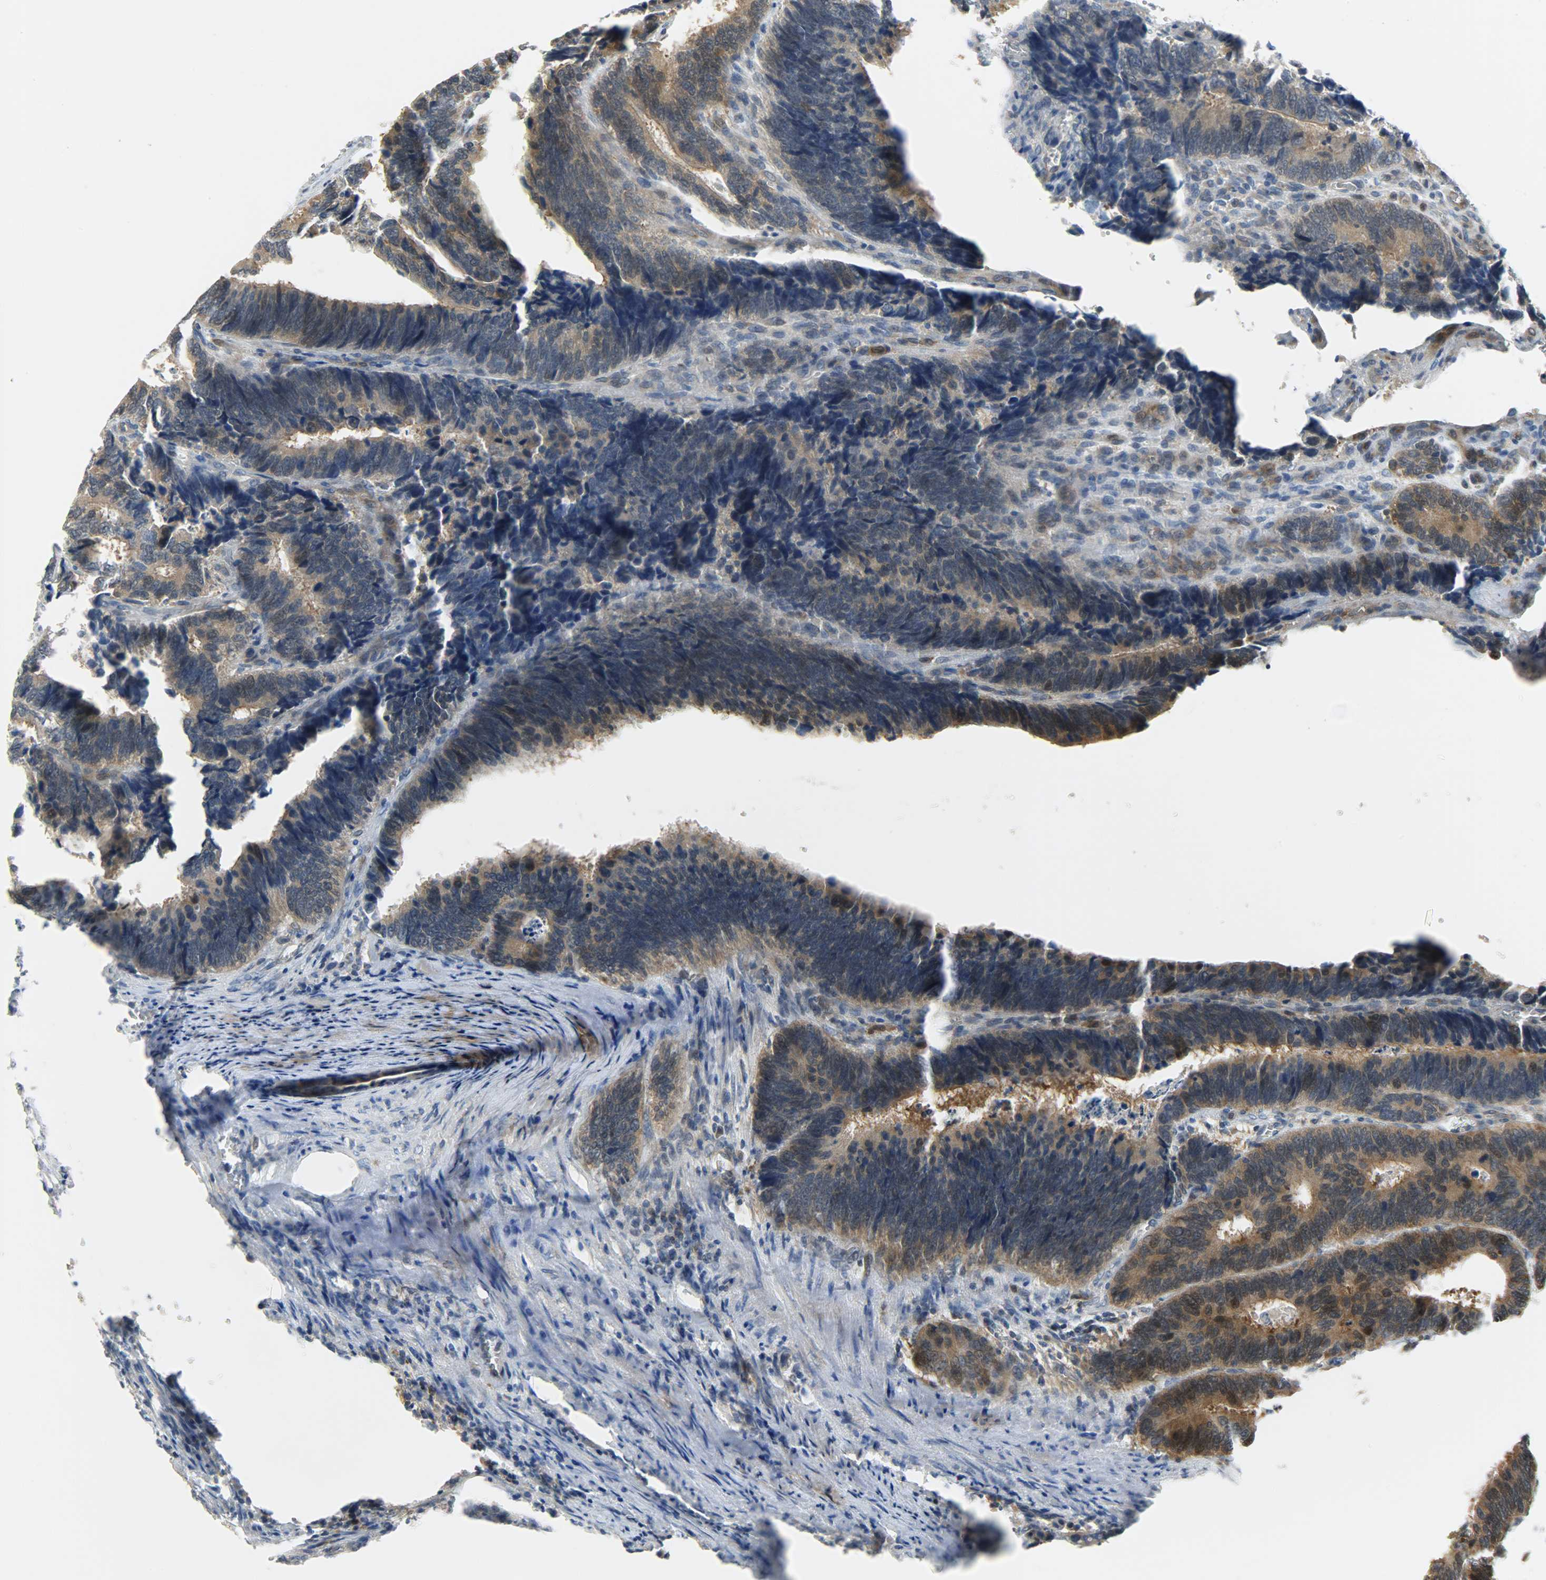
{"staining": {"intensity": "moderate", "quantity": ">75%", "location": "cytoplasmic/membranous"}, "tissue": "colorectal cancer", "cell_type": "Tumor cells", "image_type": "cancer", "snomed": [{"axis": "morphology", "description": "Adenocarcinoma, NOS"}, {"axis": "topography", "description": "Colon"}], "caption": "Colorectal cancer (adenocarcinoma) stained with a protein marker displays moderate staining in tumor cells.", "gene": "EIF4EBP1", "patient": {"sex": "male", "age": 72}}